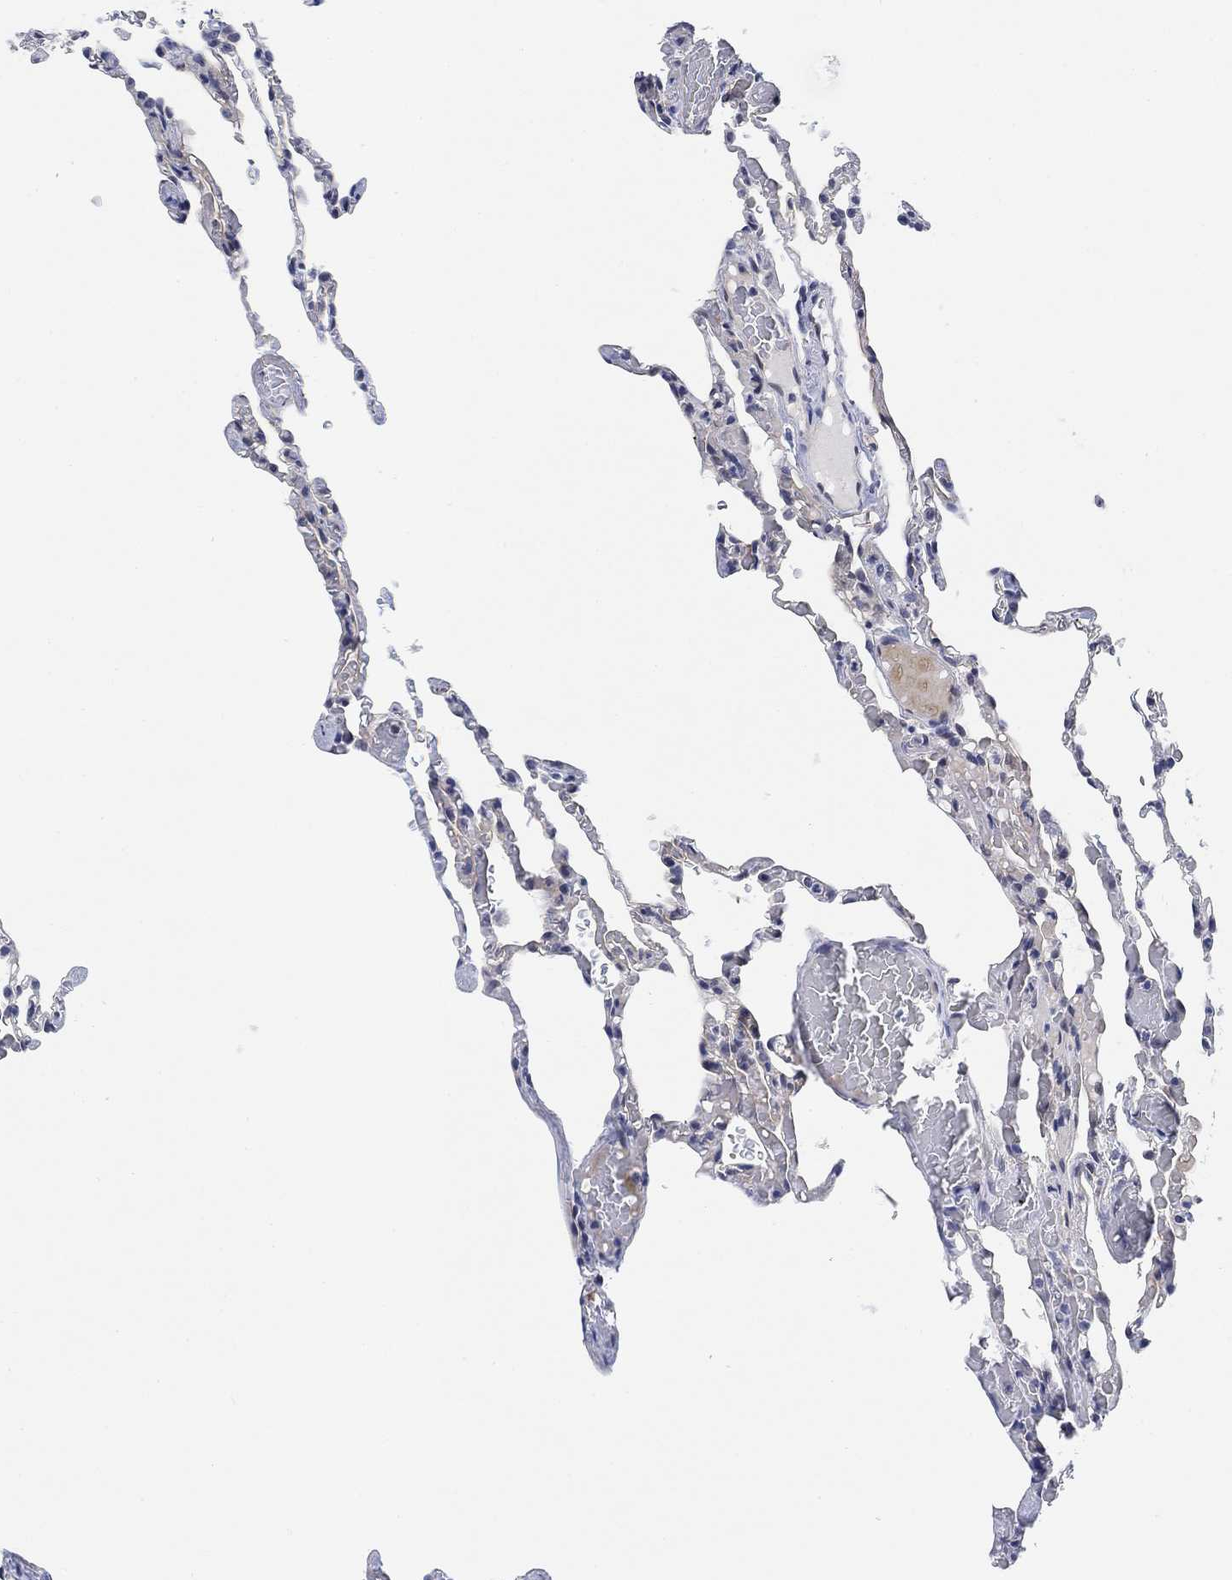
{"staining": {"intensity": "negative", "quantity": "none", "location": "none"}, "tissue": "lung", "cell_type": "Alveolar cells", "image_type": "normal", "snomed": [{"axis": "morphology", "description": "Normal tissue, NOS"}, {"axis": "topography", "description": "Lung"}], "caption": "Alveolar cells show no significant staining in benign lung.", "gene": "PAX6", "patient": {"sex": "female", "age": 43}}